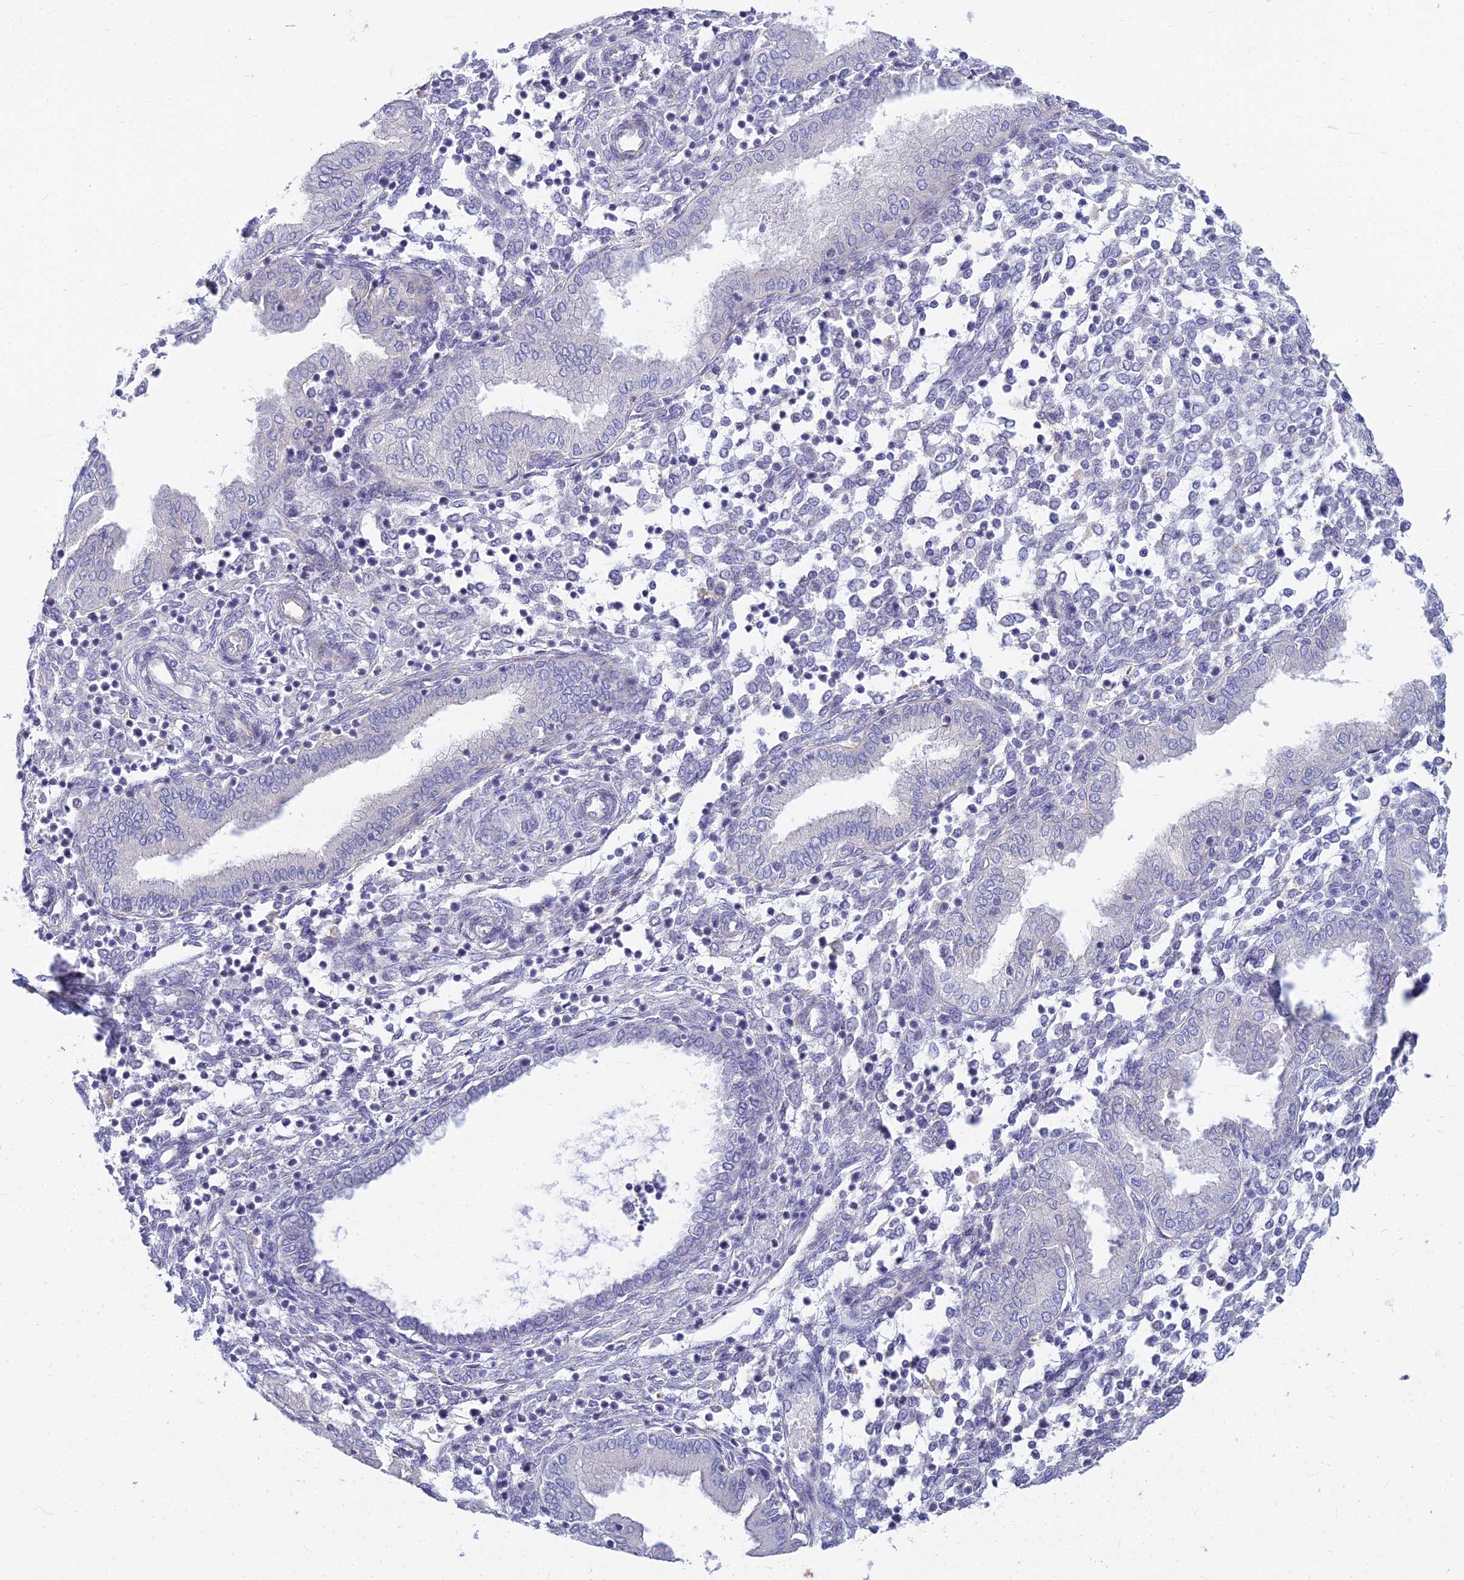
{"staining": {"intensity": "negative", "quantity": "none", "location": "none"}, "tissue": "endometrium", "cell_type": "Cells in endometrial stroma", "image_type": "normal", "snomed": [{"axis": "morphology", "description": "Normal tissue, NOS"}, {"axis": "topography", "description": "Endometrium"}], "caption": "This is an IHC photomicrograph of benign human endometrium. There is no positivity in cells in endometrial stroma.", "gene": "SMIM24", "patient": {"sex": "female", "age": 53}}